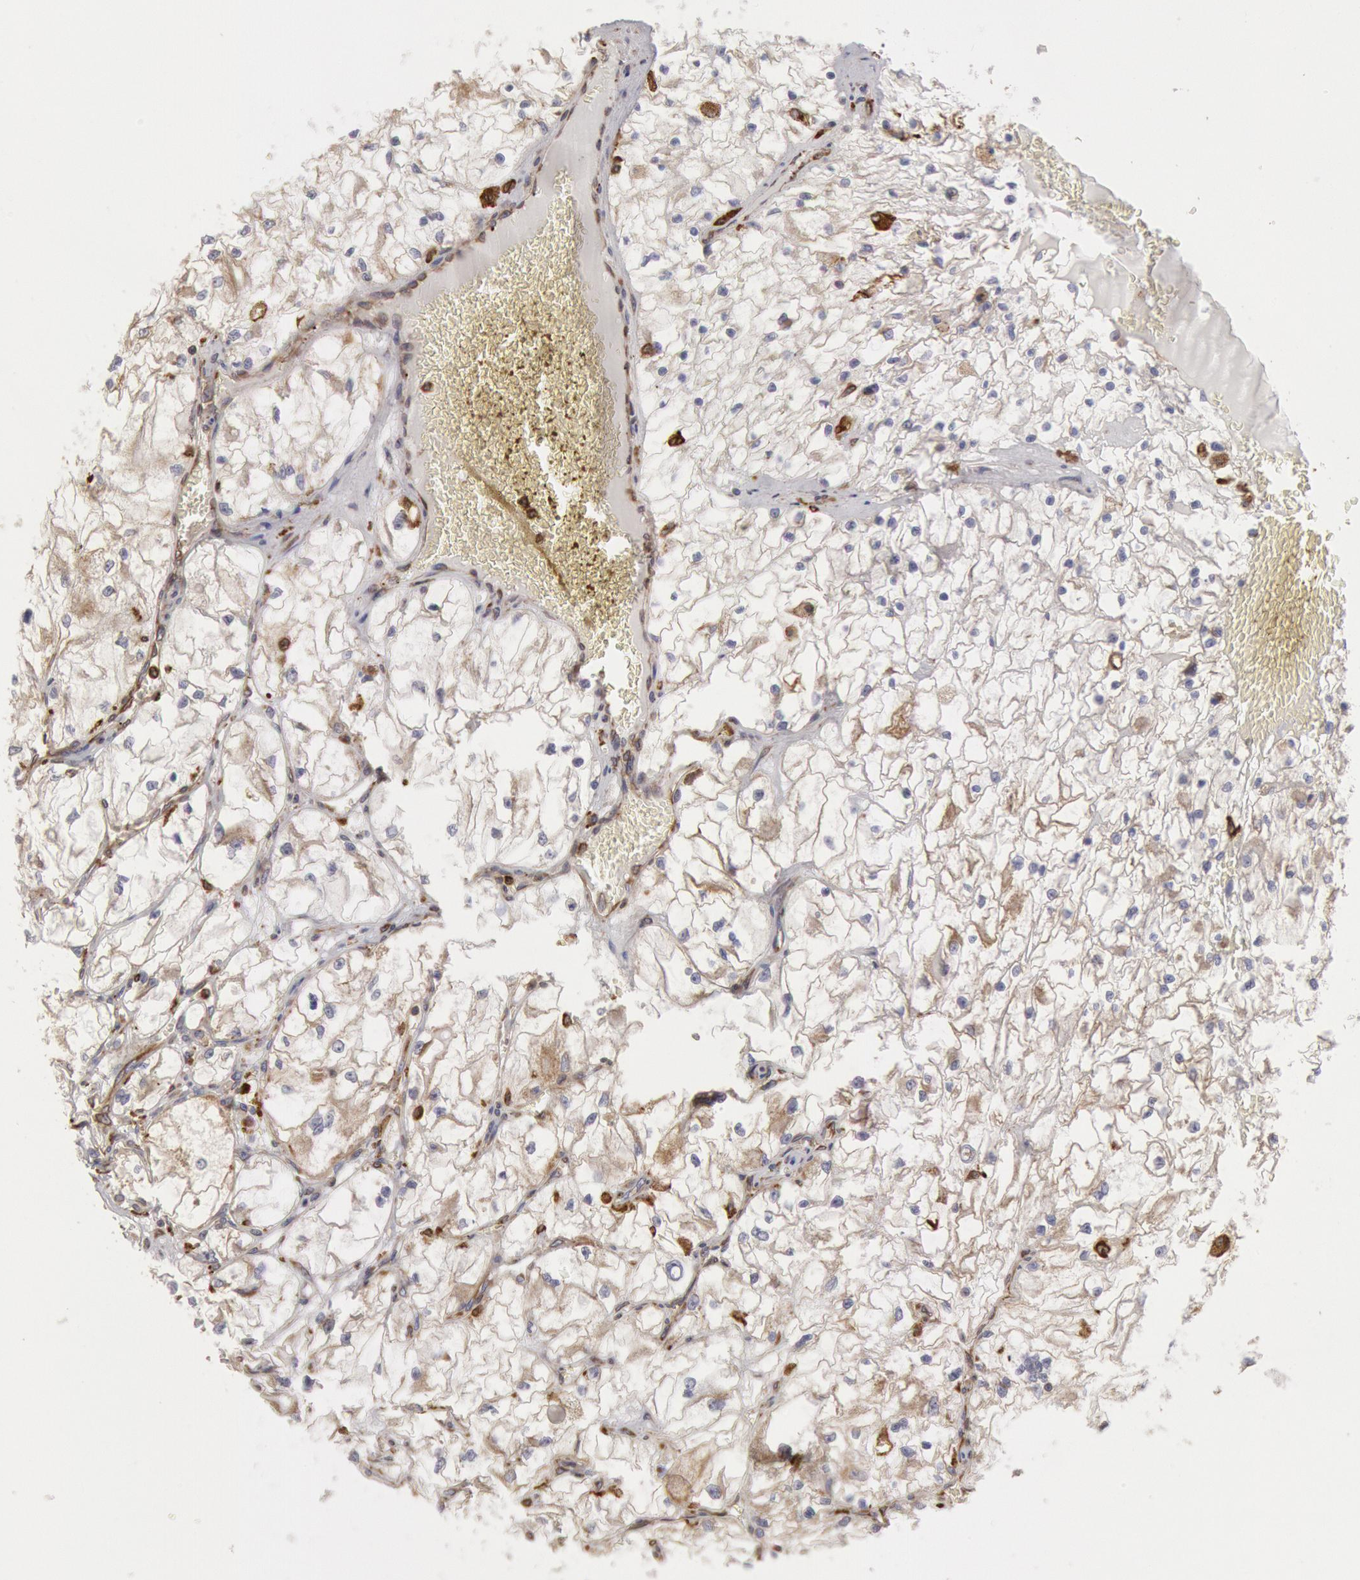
{"staining": {"intensity": "weak", "quantity": ">75%", "location": "cytoplasmic/membranous"}, "tissue": "renal cancer", "cell_type": "Tumor cells", "image_type": "cancer", "snomed": [{"axis": "morphology", "description": "Adenocarcinoma, NOS"}, {"axis": "topography", "description": "Kidney"}], "caption": "Tumor cells reveal low levels of weak cytoplasmic/membranous staining in approximately >75% of cells in renal adenocarcinoma.", "gene": "ERP44", "patient": {"sex": "male", "age": 61}}